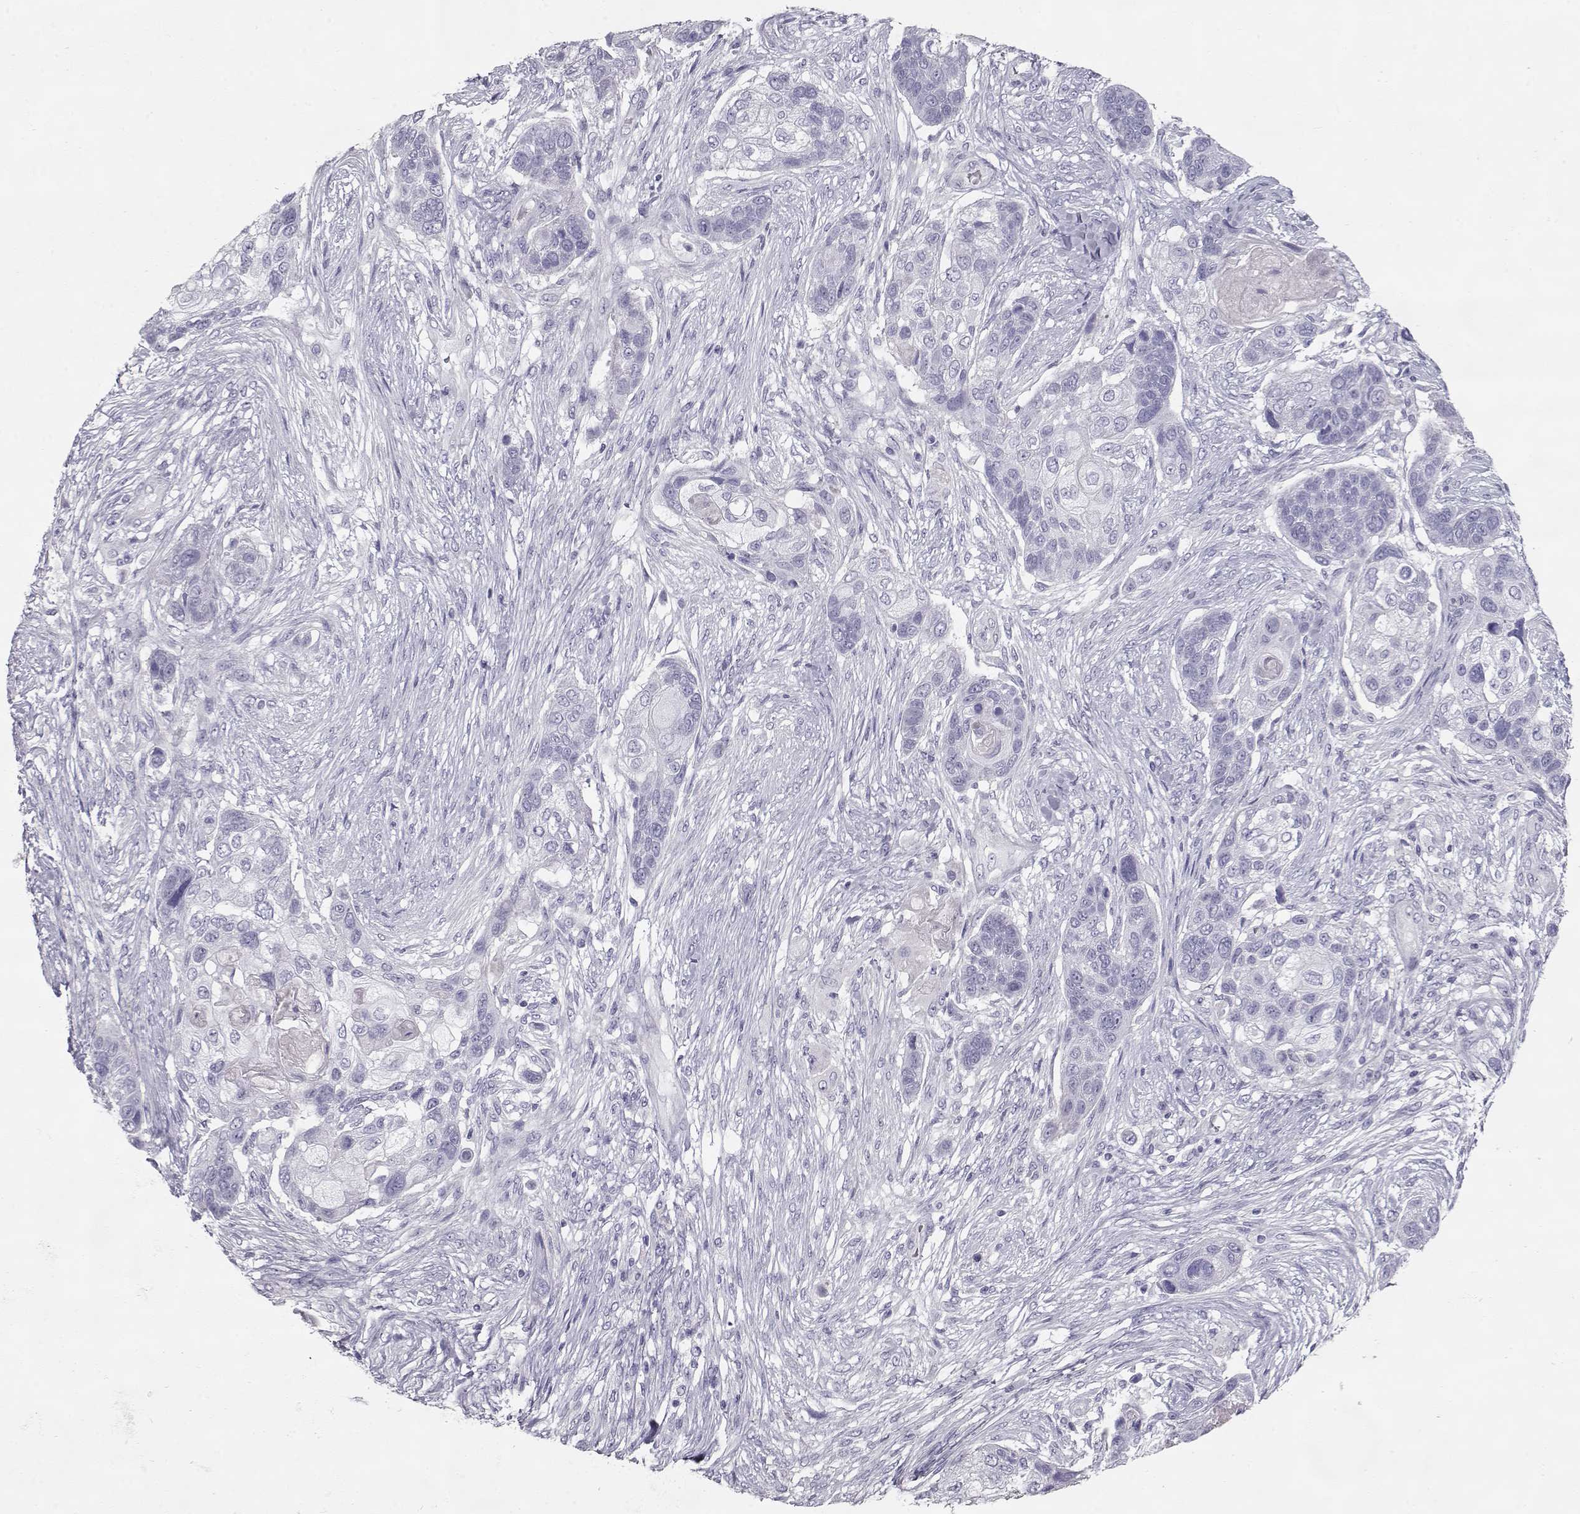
{"staining": {"intensity": "negative", "quantity": "none", "location": "none"}, "tissue": "lung cancer", "cell_type": "Tumor cells", "image_type": "cancer", "snomed": [{"axis": "morphology", "description": "Squamous cell carcinoma, NOS"}, {"axis": "topography", "description": "Lung"}], "caption": "Protein analysis of lung squamous cell carcinoma reveals no significant expression in tumor cells.", "gene": "SLITRK3", "patient": {"sex": "male", "age": 69}}